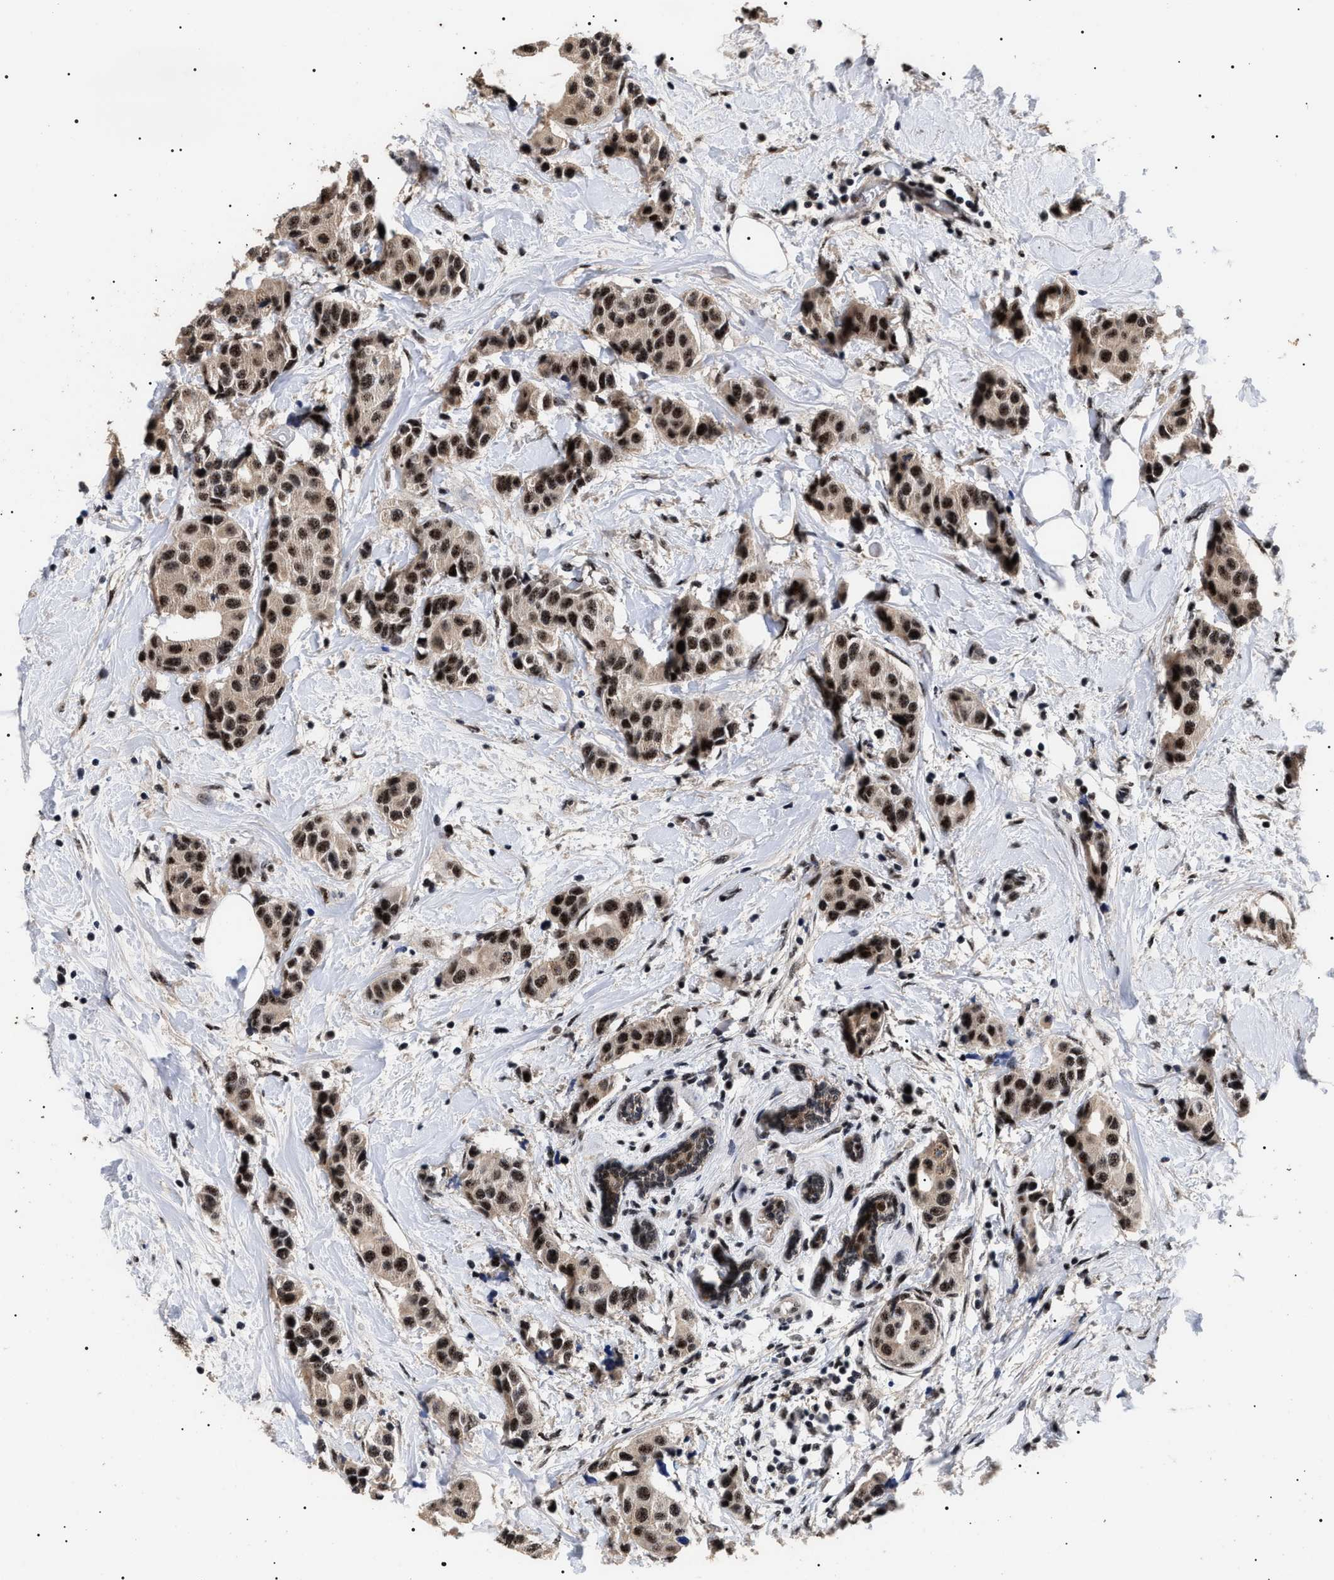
{"staining": {"intensity": "strong", "quantity": ">75%", "location": "nuclear"}, "tissue": "breast cancer", "cell_type": "Tumor cells", "image_type": "cancer", "snomed": [{"axis": "morphology", "description": "Normal tissue, NOS"}, {"axis": "morphology", "description": "Duct carcinoma"}, {"axis": "topography", "description": "Breast"}], "caption": "An IHC histopathology image of neoplastic tissue is shown. Protein staining in brown shows strong nuclear positivity in infiltrating ductal carcinoma (breast) within tumor cells.", "gene": "CAAP1", "patient": {"sex": "female", "age": 39}}